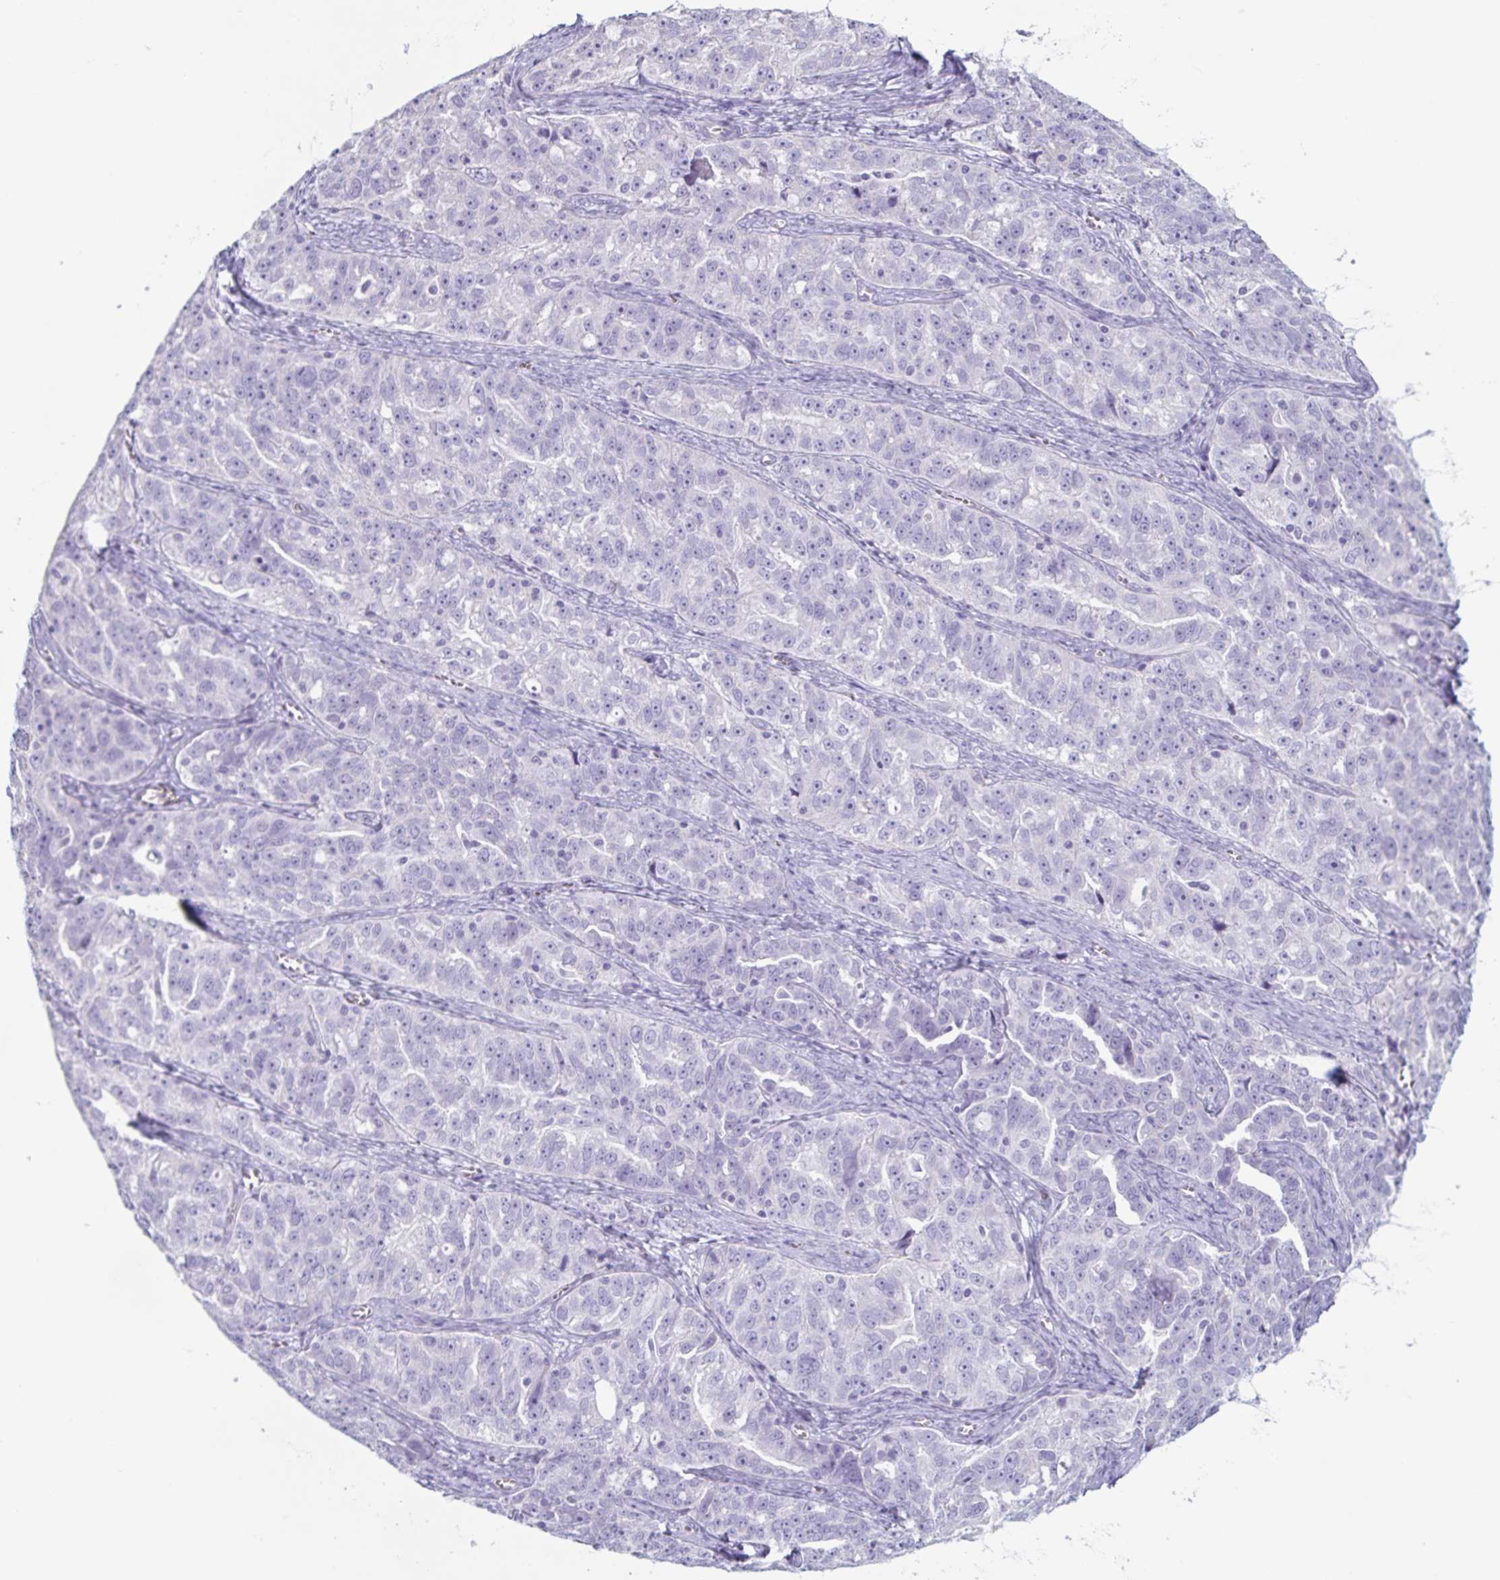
{"staining": {"intensity": "negative", "quantity": "none", "location": "none"}, "tissue": "ovarian cancer", "cell_type": "Tumor cells", "image_type": "cancer", "snomed": [{"axis": "morphology", "description": "Cystadenocarcinoma, serous, NOS"}, {"axis": "topography", "description": "Ovary"}], "caption": "There is no significant staining in tumor cells of ovarian serous cystadenocarcinoma.", "gene": "PRR27", "patient": {"sex": "female", "age": 51}}